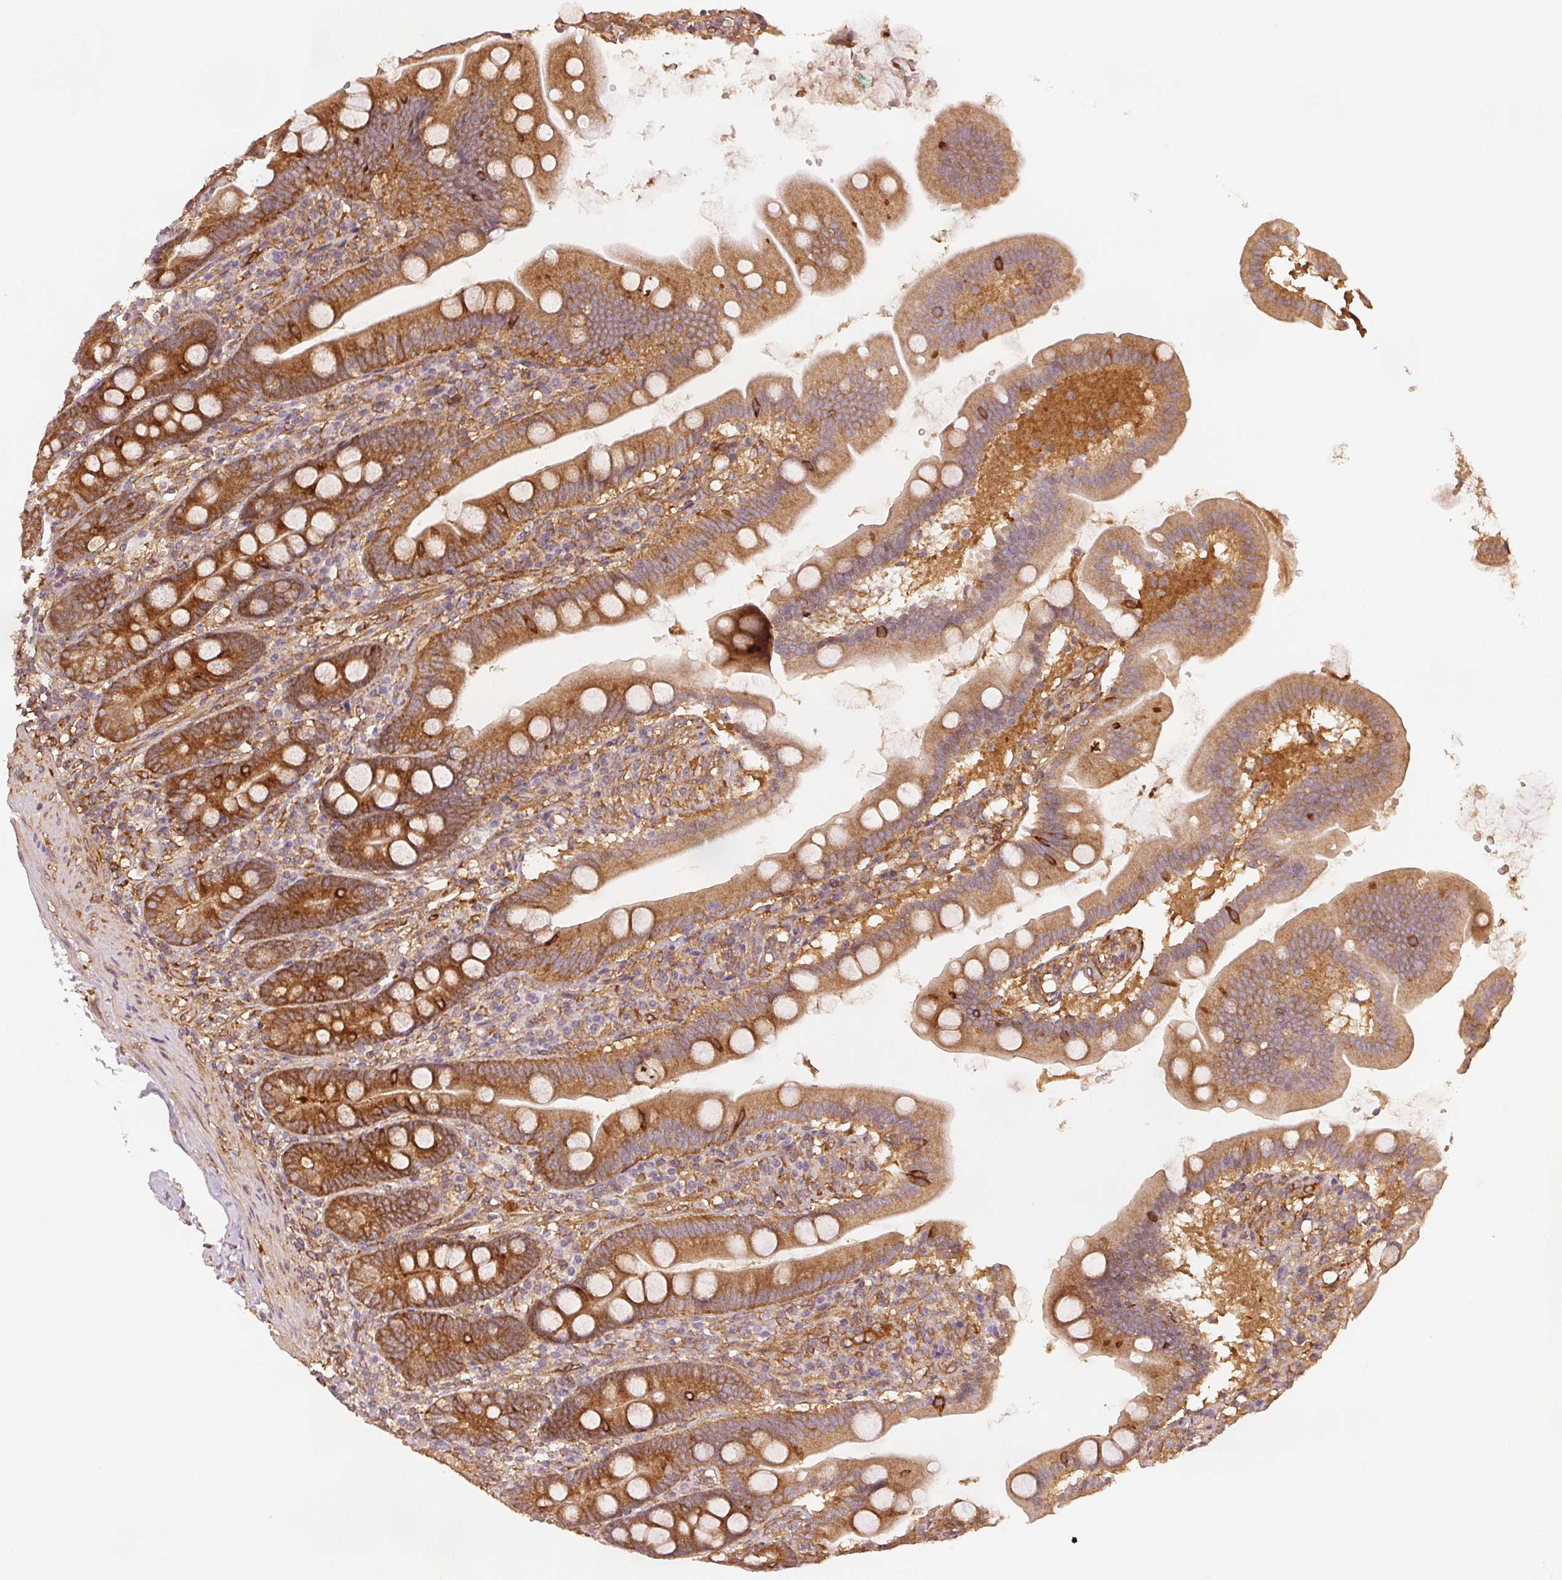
{"staining": {"intensity": "moderate", "quantity": ">75%", "location": "cytoplasmic/membranous"}, "tissue": "duodenum", "cell_type": "Glandular cells", "image_type": "normal", "snomed": [{"axis": "morphology", "description": "Normal tissue, NOS"}, {"axis": "topography", "description": "Duodenum"}], "caption": "An IHC photomicrograph of unremarkable tissue is shown. Protein staining in brown shows moderate cytoplasmic/membranous positivity in duodenum within glandular cells.", "gene": "DIAPH2", "patient": {"sex": "female", "age": 67}}